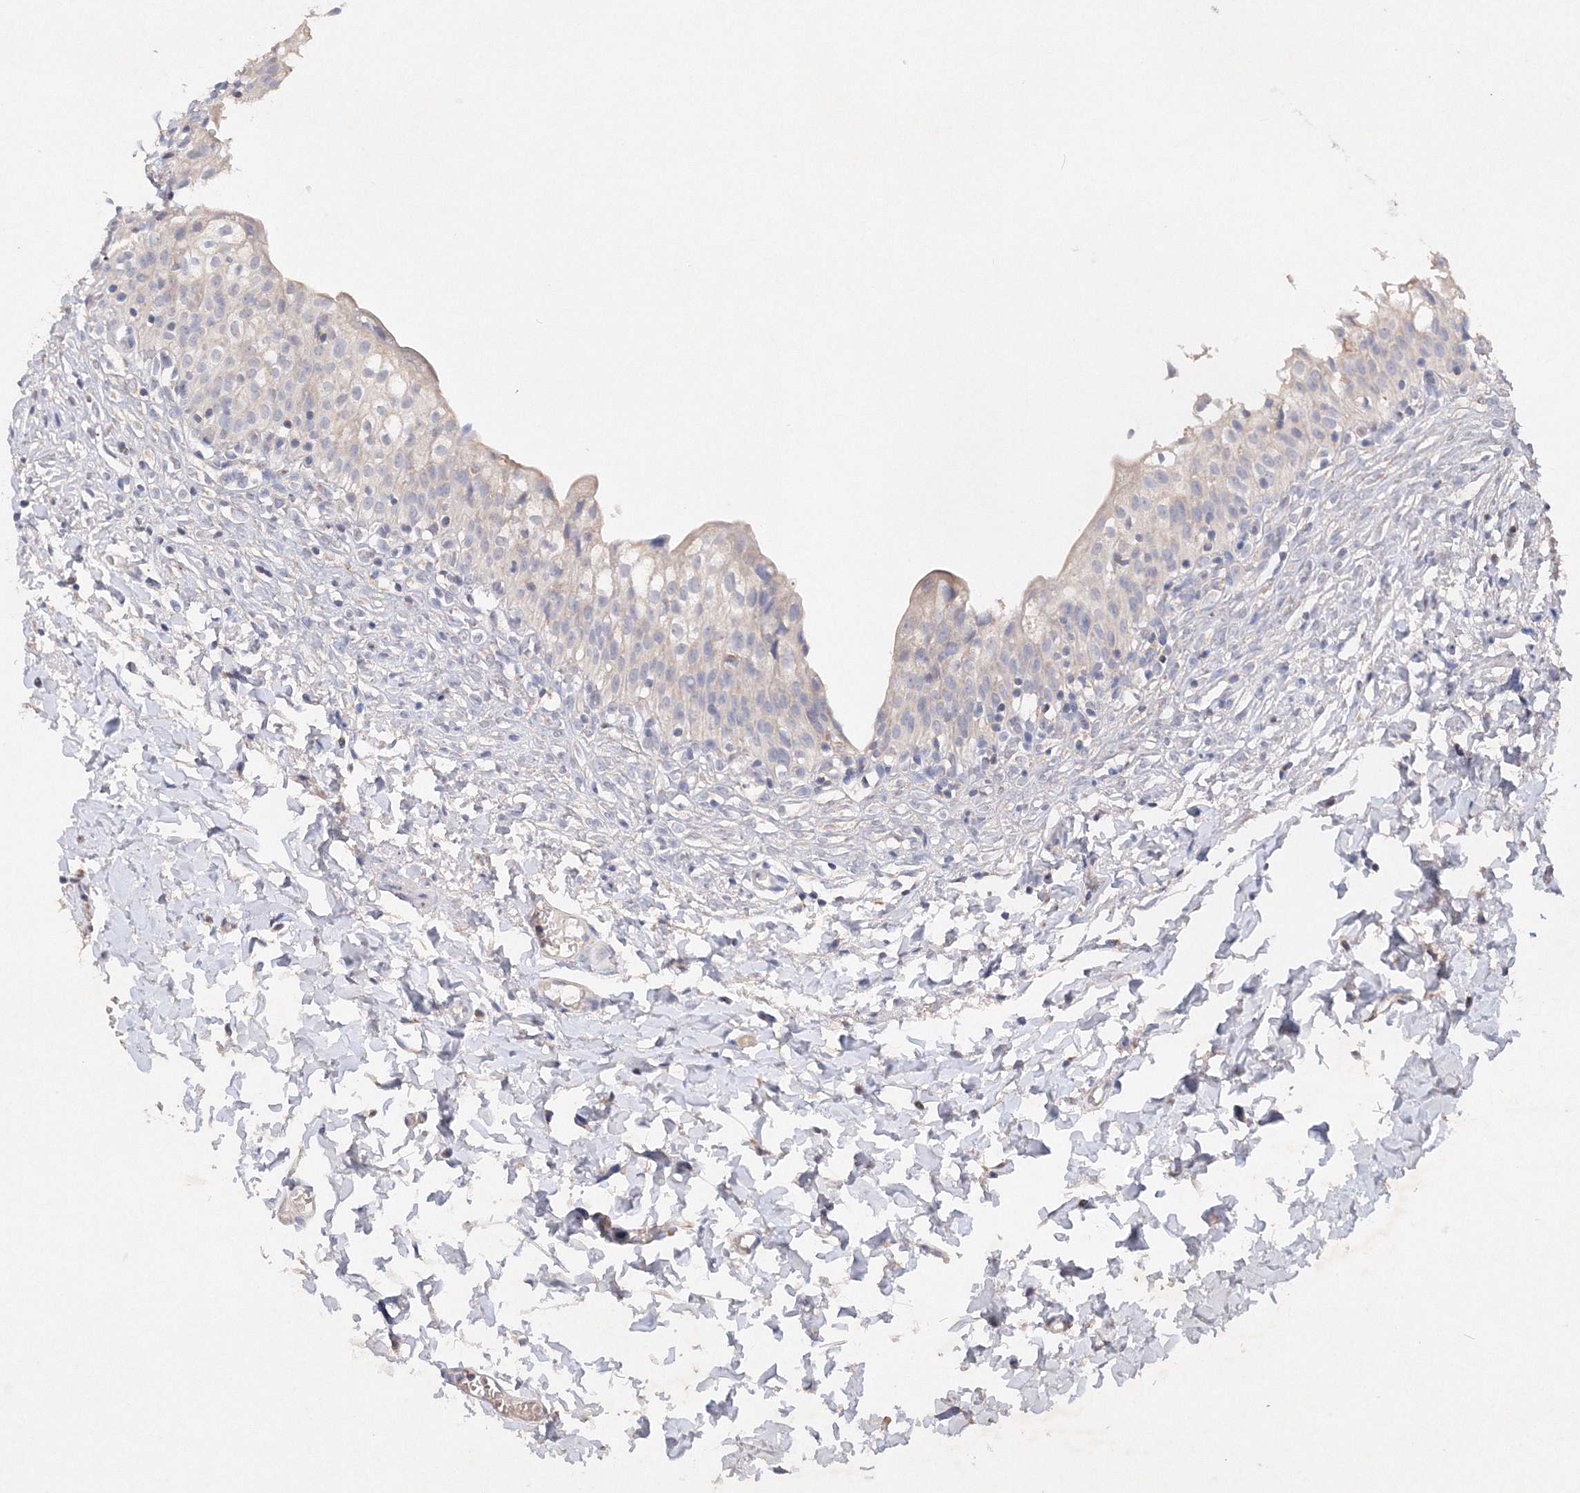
{"staining": {"intensity": "negative", "quantity": "none", "location": "none"}, "tissue": "urinary bladder", "cell_type": "Urothelial cells", "image_type": "normal", "snomed": [{"axis": "morphology", "description": "Normal tissue, NOS"}, {"axis": "topography", "description": "Urinary bladder"}], "caption": "High power microscopy micrograph of an IHC histopathology image of normal urinary bladder, revealing no significant expression in urothelial cells. (DAB immunohistochemistry, high magnification).", "gene": "GLS", "patient": {"sex": "male", "age": 55}}